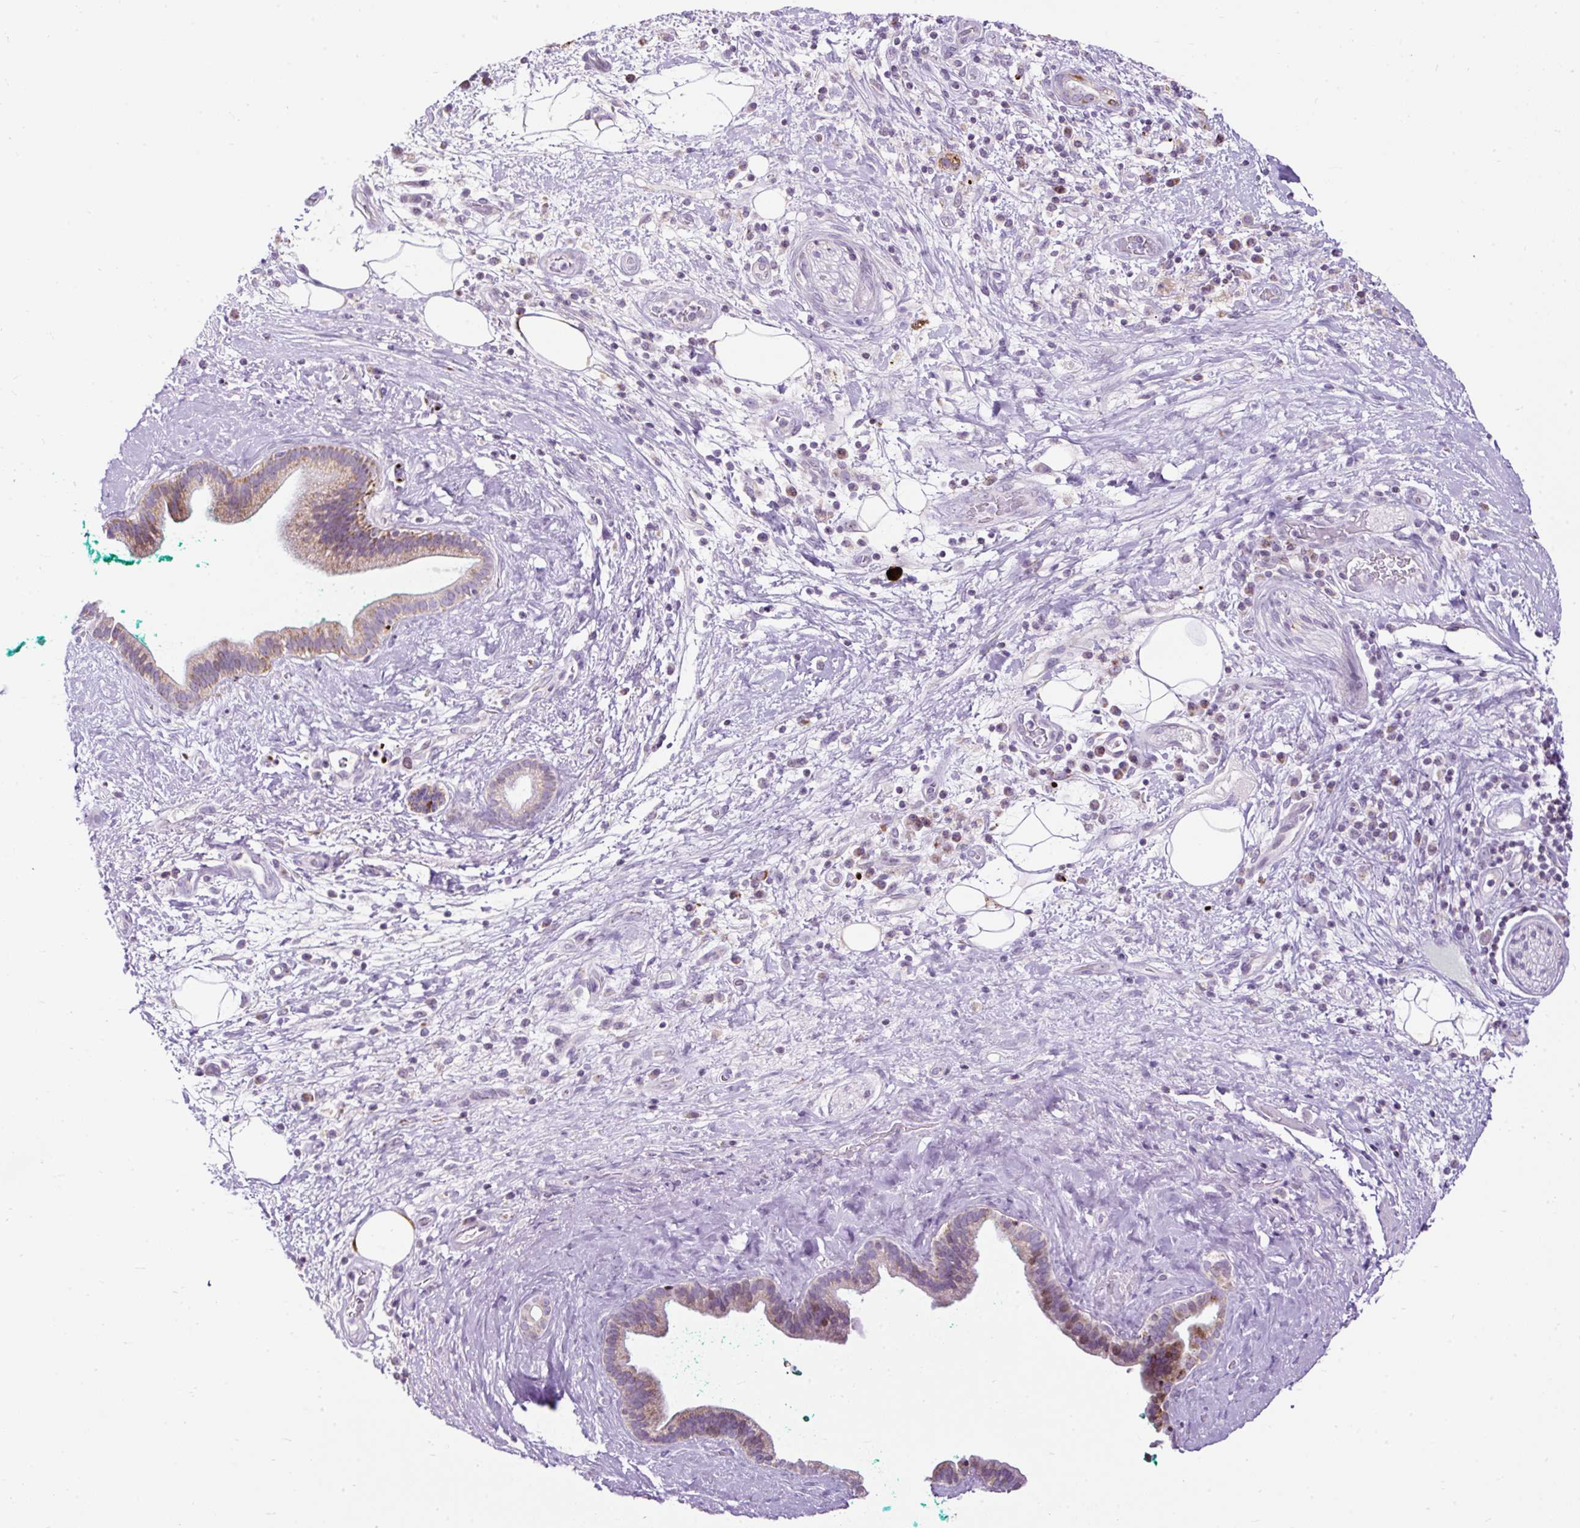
{"staining": {"intensity": "moderate", "quantity": "25%-75%", "location": "cytoplasmic/membranous"}, "tissue": "pancreatic cancer", "cell_type": "Tumor cells", "image_type": "cancer", "snomed": [{"axis": "morphology", "description": "Adenocarcinoma, NOS"}, {"axis": "topography", "description": "Pancreas"}], "caption": "Protein staining reveals moderate cytoplasmic/membranous staining in approximately 25%-75% of tumor cells in adenocarcinoma (pancreatic).", "gene": "FMC1", "patient": {"sex": "male", "age": 78}}